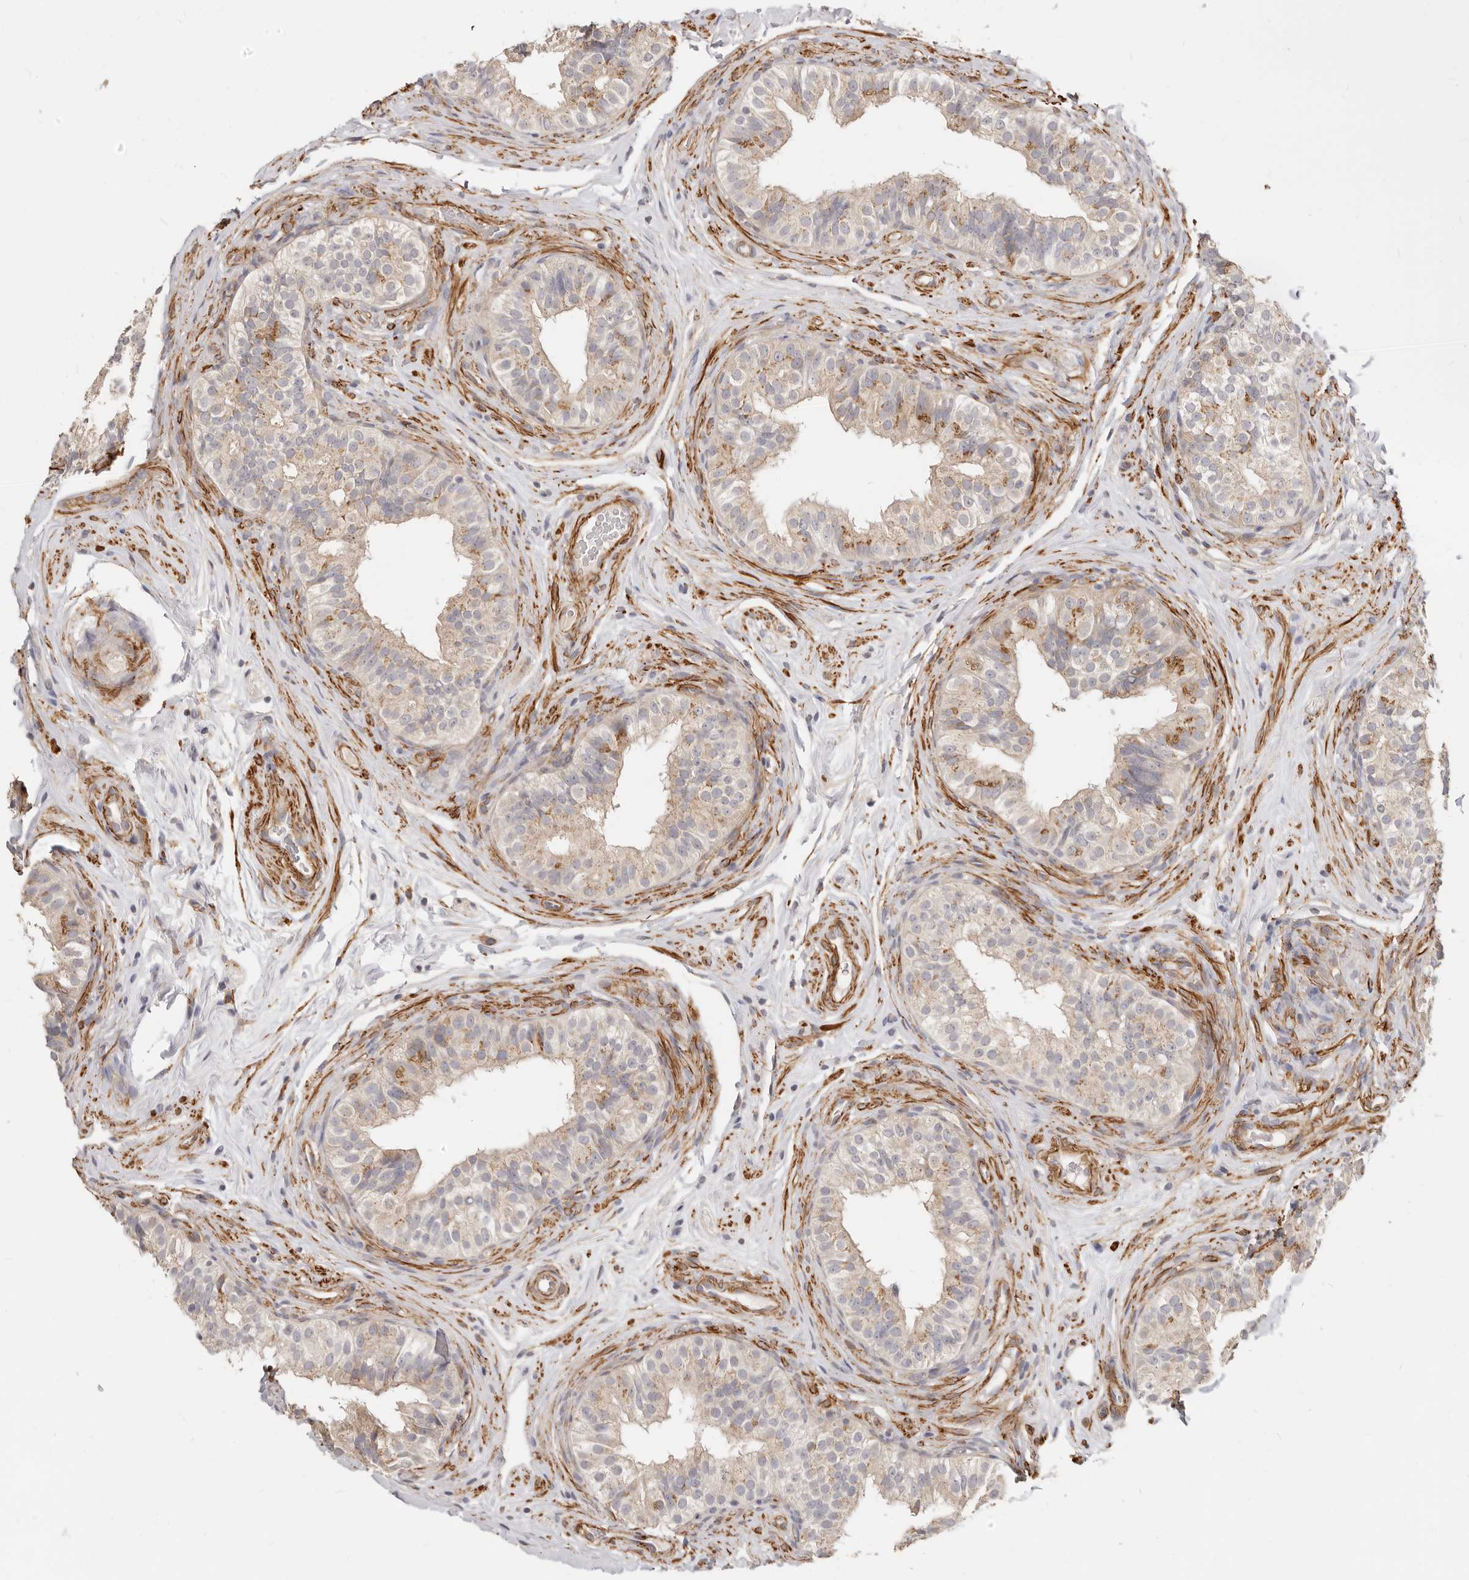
{"staining": {"intensity": "moderate", "quantity": "25%-75%", "location": "cytoplasmic/membranous"}, "tissue": "epididymis", "cell_type": "Glandular cells", "image_type": "normal", "snomed": [{"axis": "morphology", "description": "Normal tissue, NOS"}, {"axis": "topography", "description": "Epididymis"}], "caption": "An image showing moderate cytoplasmic/membranous staining in about 25%-75% of glandular cells in normal epididymis, as visualized by brown immunohistochemical staining.", "gene": "RABAC1", "patient": {"sex": "male", "age": 49}}